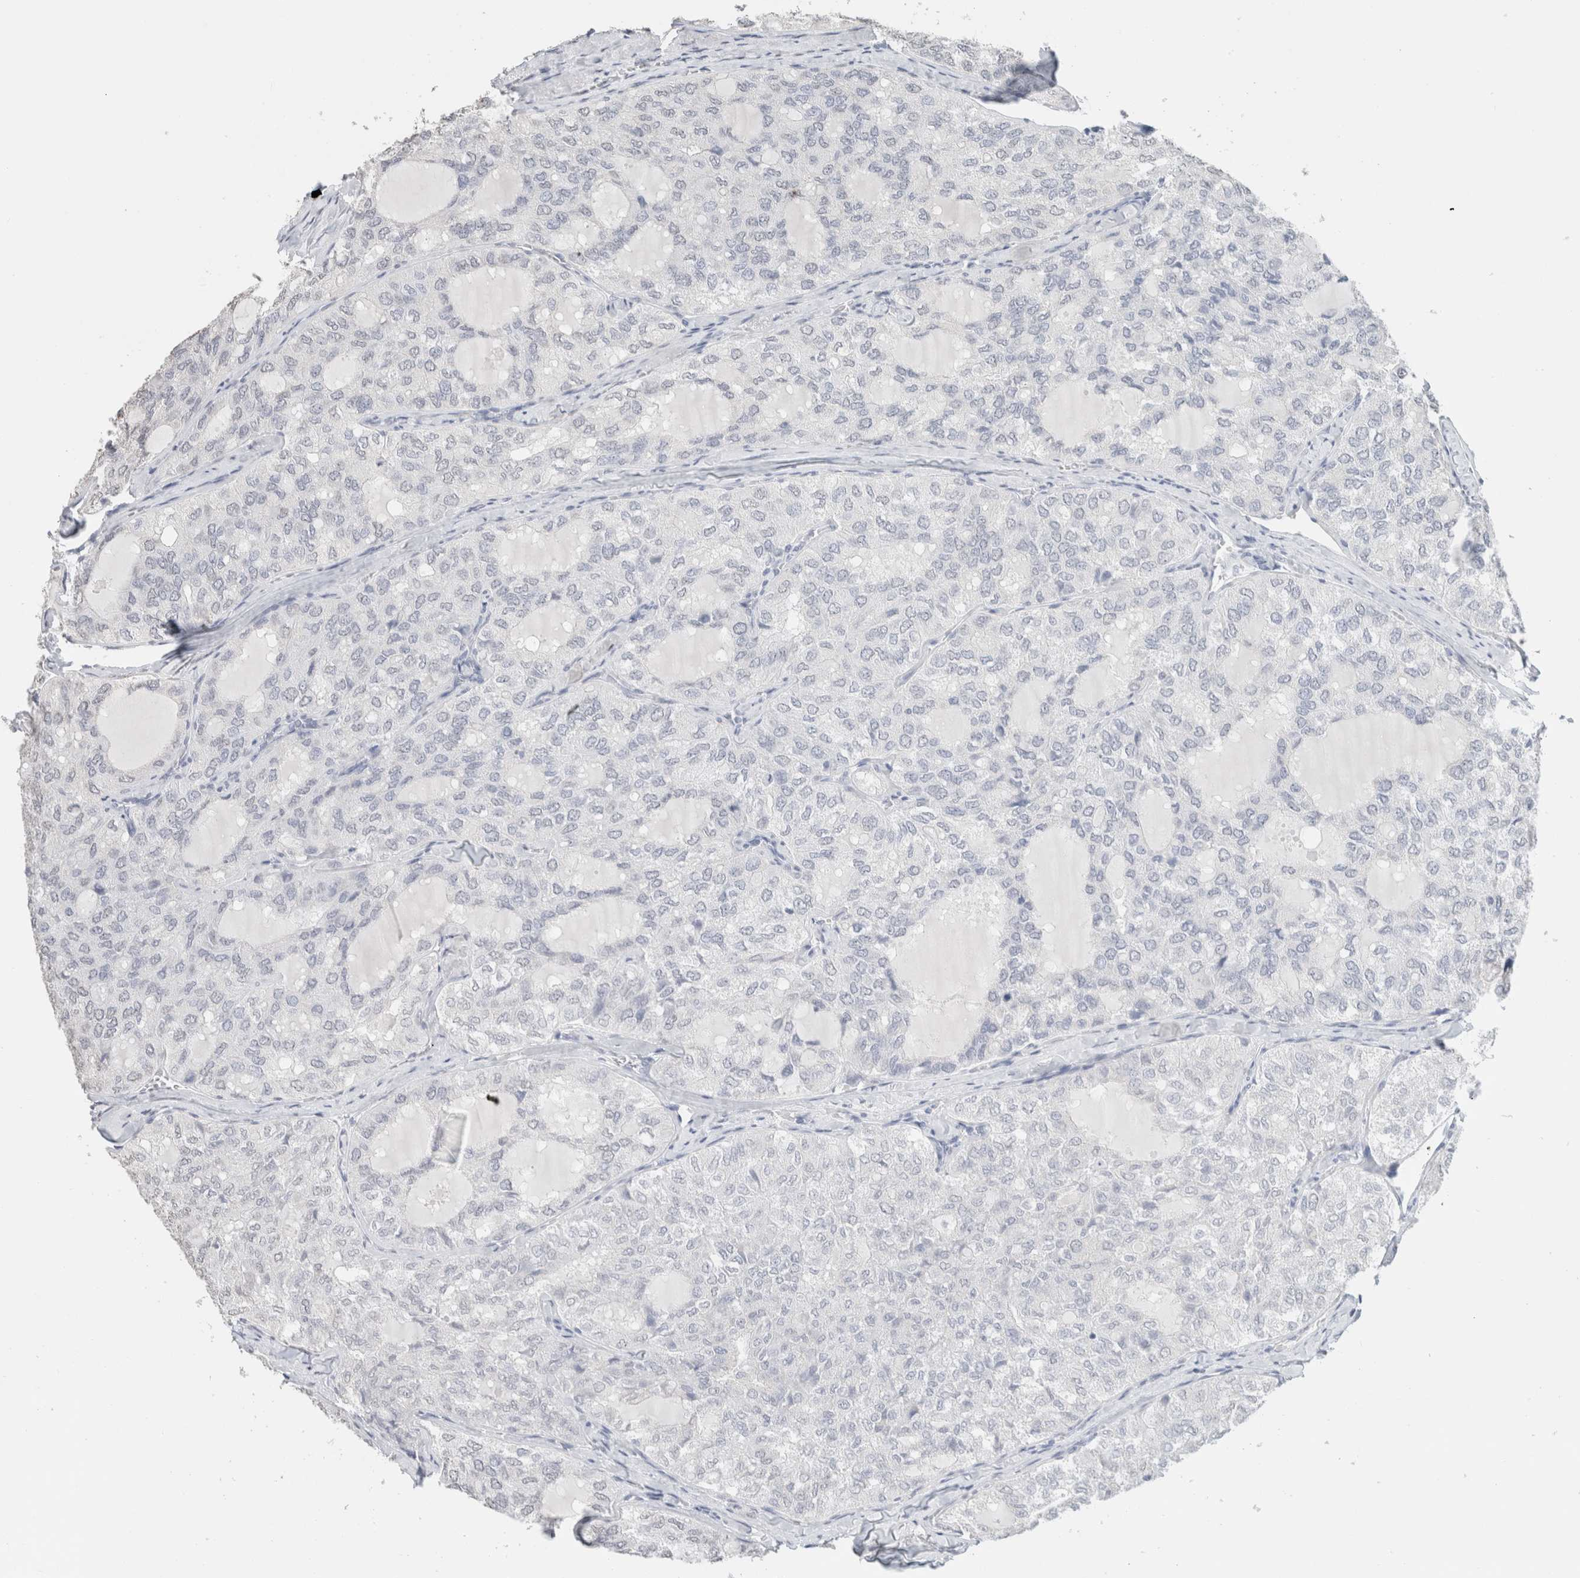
{"staining": {"intensity": "negative", "quantity": "none", "location": "none"}, "tissue": "thyroid cancer", "cell_type": "Tumor cells", "image_type": "cancer", "snomed": [{"axis": "morphology", "description": "Follicular adenoma carcinoma, NOS"}, {"axis": "topography", "description": "Thyroid gland"}], "caption": "Immunohistochemical staining of human thyroid cancer (follicular adenoma carcinoma) exhibits no significant positivity in tumor cells.", "gene": "CD80", "patient": {"sex": "male", "age": 75}}